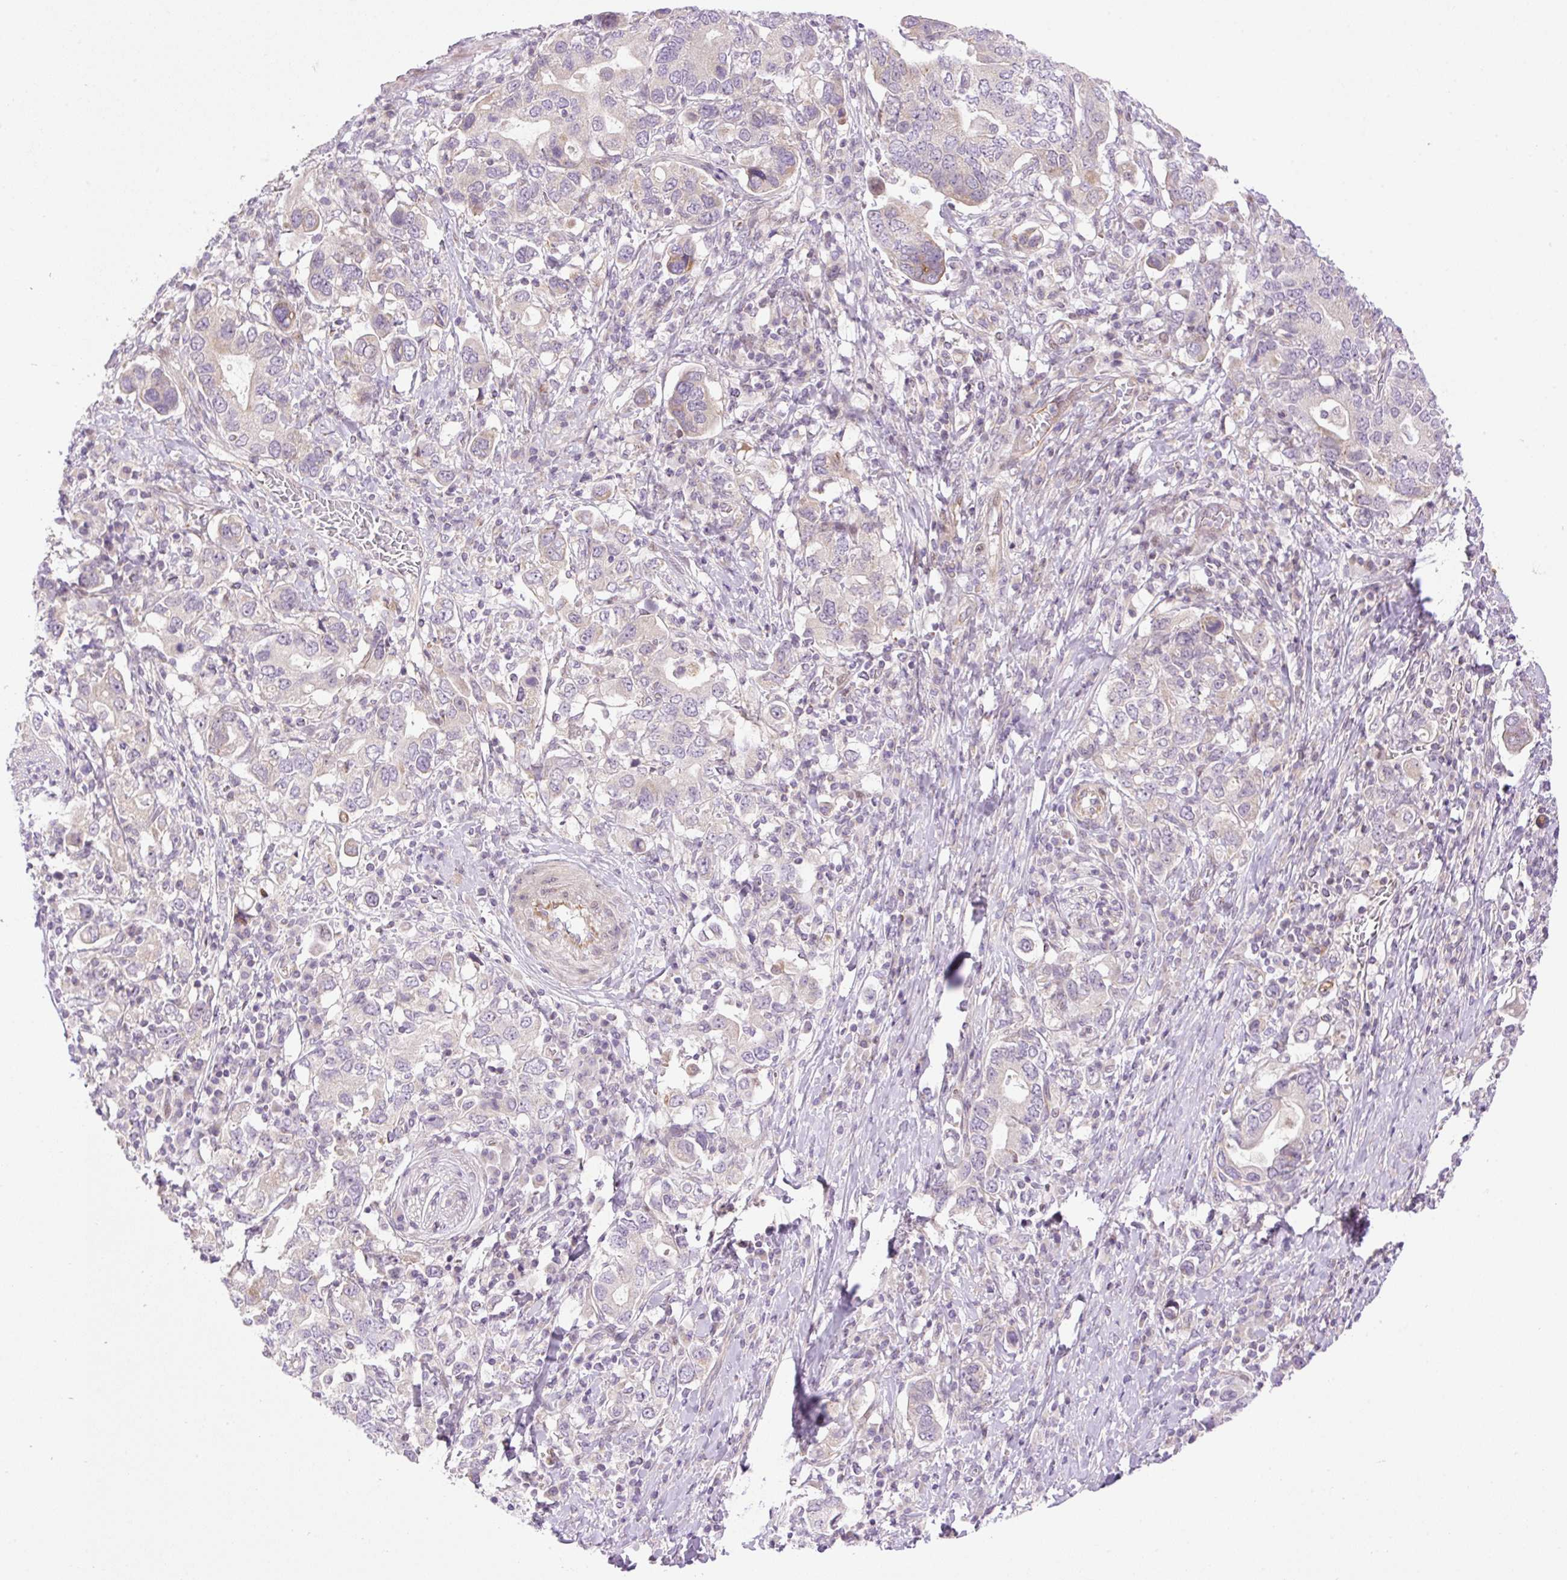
{"staining": {"intensity": "negative", "quantity": "none", "location": "none"}, "tissue": "stomach cancer", "cell_type": "Tumor cells", "image_type": "cancer", "snomed": [{"axis": "morphology", "description": "Adenocarcinoma, NOS"}, {"axis": "topography", "description": "Stomach, upper"}, {"axis": "topography", "description": "Stomach"}], "caption": "Tumor cells are negative for brown protein staining in stomach adenocarcinoma. (Immunohistochemistry (ihc), brightfield microscopy, high magnification).", "gene": "ZNF394", "patient": {"sex": "male", "age": 62}}